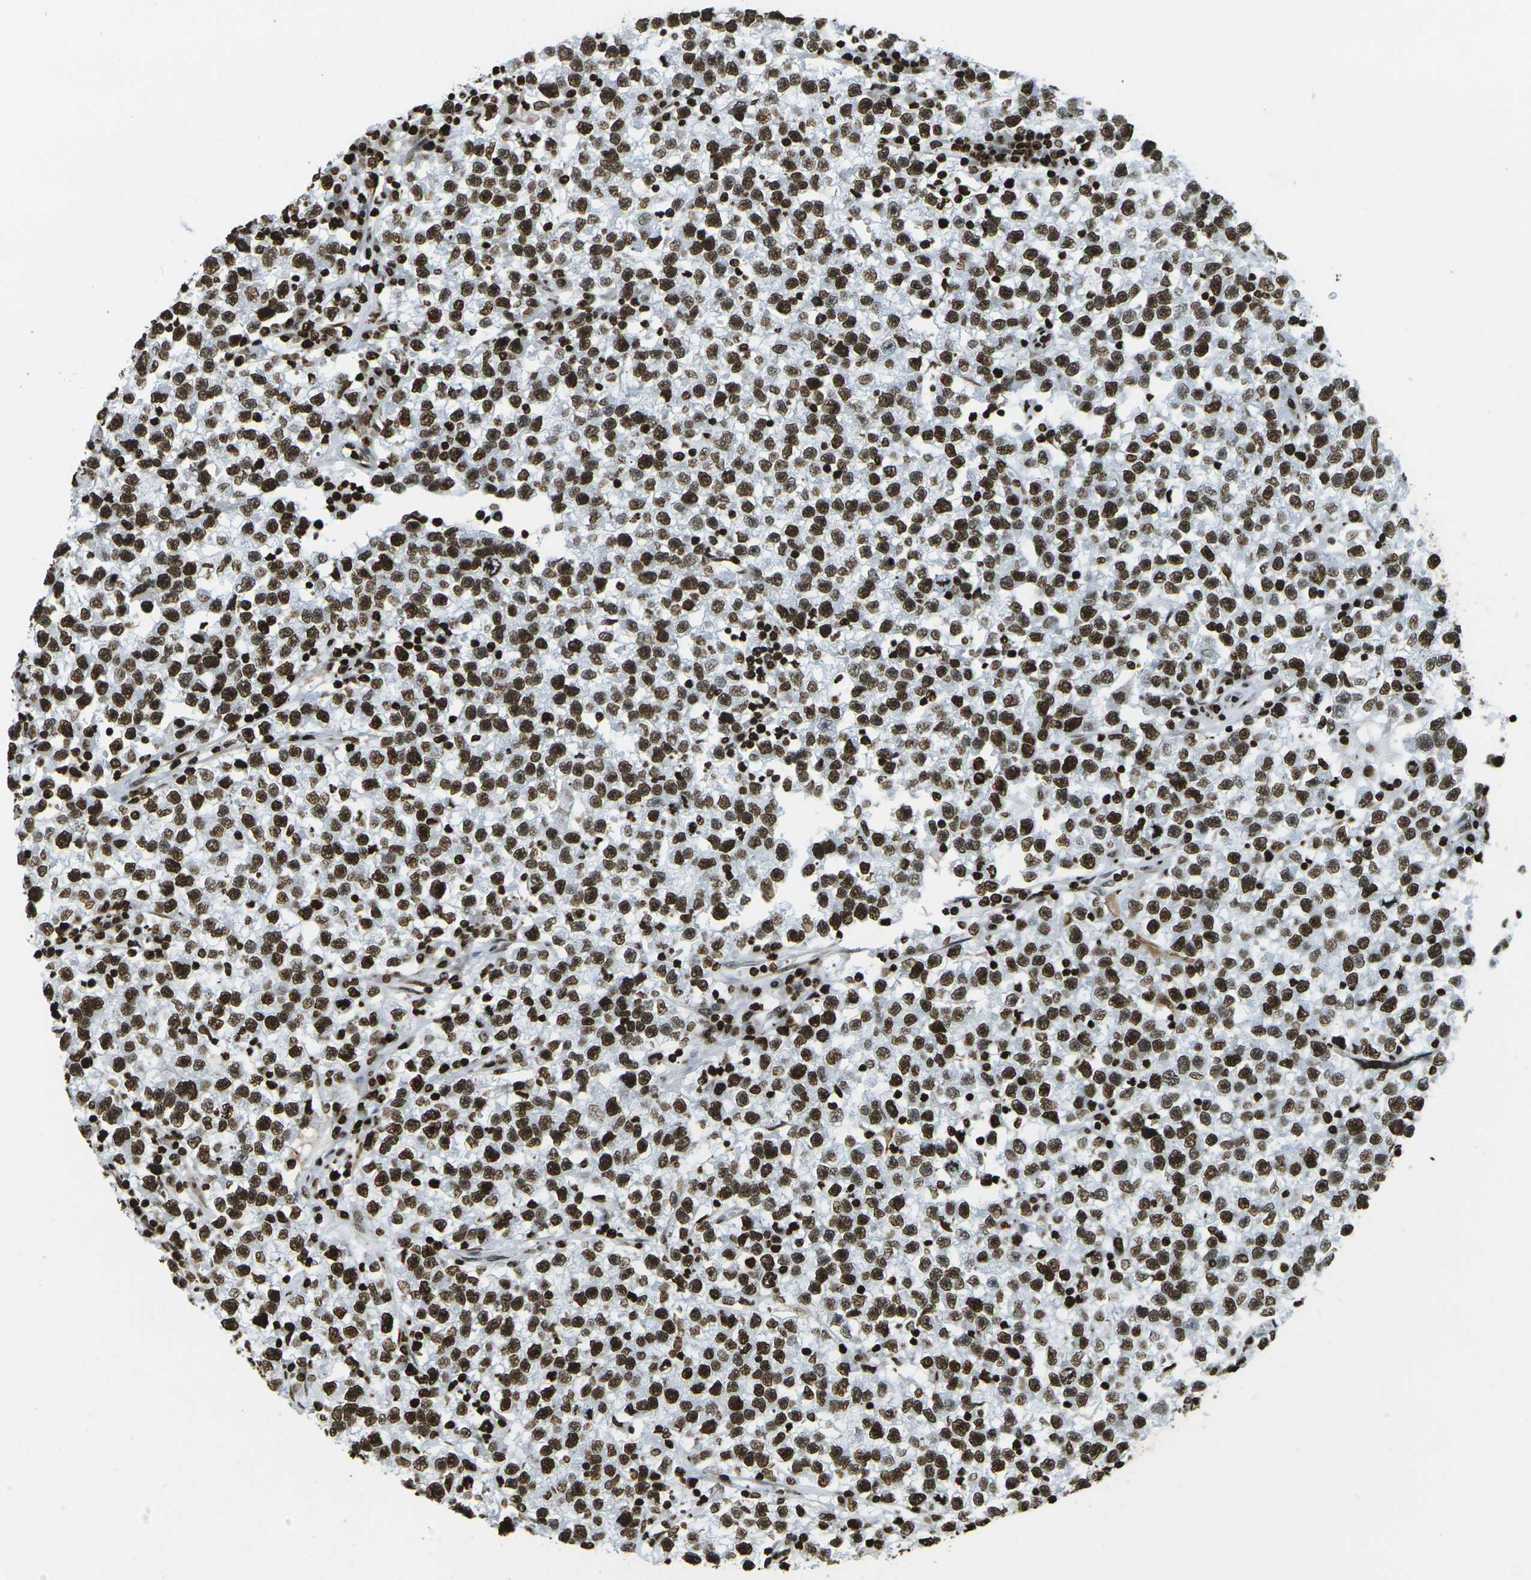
{"staining": {"intensity": "strong", "quantity": ">75%", "location": "nuclear"}, "tissue": "testis cancer", "cell_type": "Tumor cells", "image_type": "cancer", "snomed": [{"axis": "morphology", "description": "Seminoma, NOS"}, {"axis": "topography", "description": "Testis"}], "caption": "Protein expression analysis of human seminoma (testis) reveals strong nuclear expression in approximately >75% of tumor cells.", "gene": "H1-2", "patient": {"sex": "male", "age": 22}}